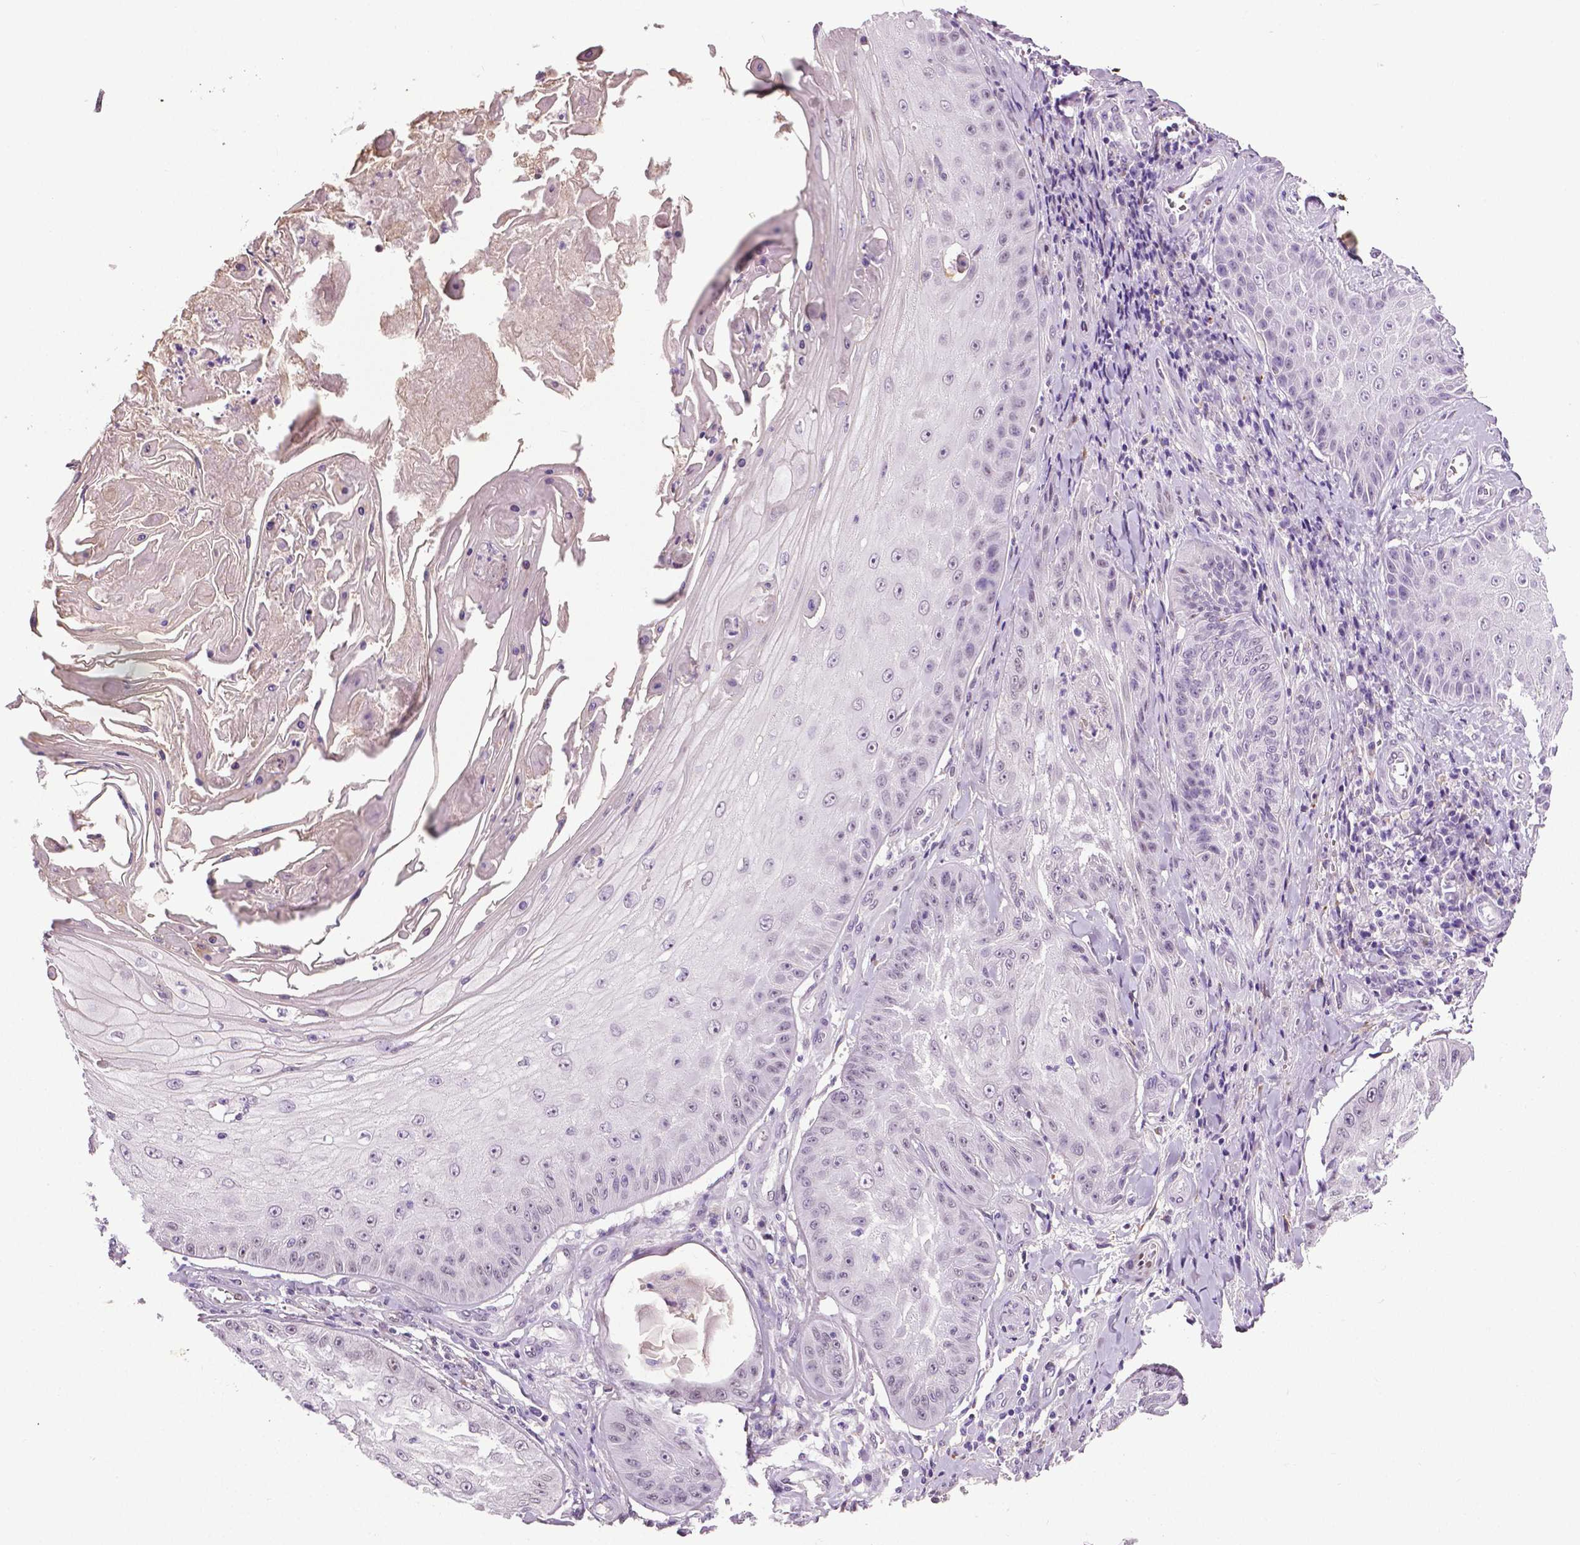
{"staining": {"intensity": "weak", "quantity": "<25%", "location": "nuclear"}, "tissue": "skin cancer", "cell_type": "Tumor cells", "image_type": "cancer", "snomed": [{"axis": "morphology", "description": "Squamous cell carcinoma, NOS"}, {"axis": "topography", "description": "Skin"}], "caption": "Immunohistochemistry (IHC) histopathology image of neoplastic tissue: skin squamous cell carcinoma stained with DAB demonstrates no significant protein positivity in tumor cells. (Stains: DAB (3,3'-diaminobenzidine) IHC with hematoxylin counter stain, Microscopy: brightfield microscopy at high magnification).", "gene": "PTGER3", "patient": {"sex": "male", "age": 70}}